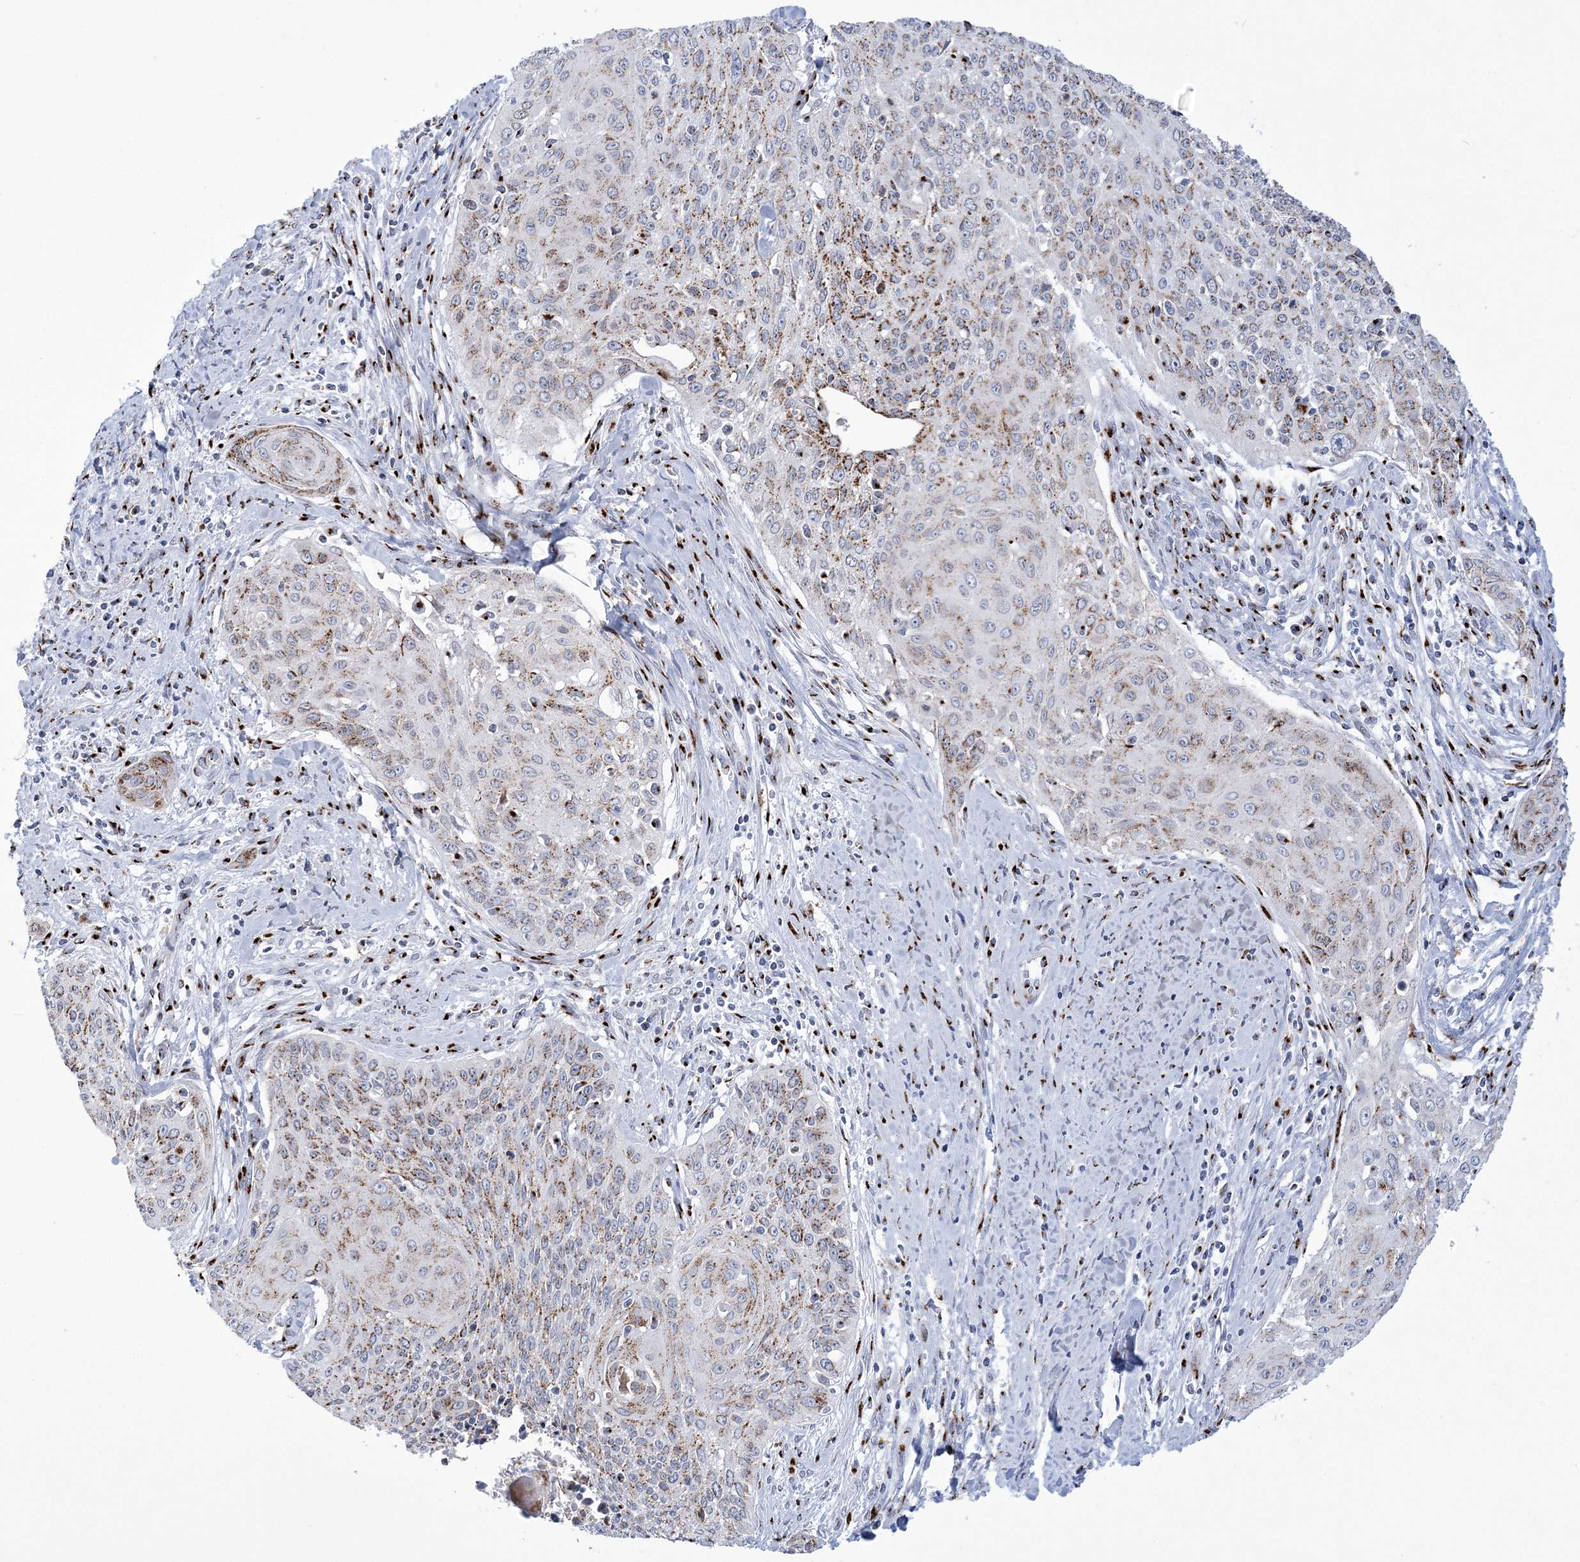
{"staining": {"intensity": "moderate", "quantity": ">75%", "location": "cytoplasmic/membranous"}, "tissue": "cervical cancer", "cell_type": "Tumor cells", "image_type": "cancer", "snomed": [{"axis": "morphology", "description": "Squamous cell carcinoma, NOS"}, {"axis": "topography", "description": "Cervix"}], "caption": "Squamous cell carcinoma (cervical) tissue reveals moderate cytoplasmic/membranous expression in approximately >75% of tumor cells", "gene": "SLX9", "patient": {"sex": "female", "age": 55}}